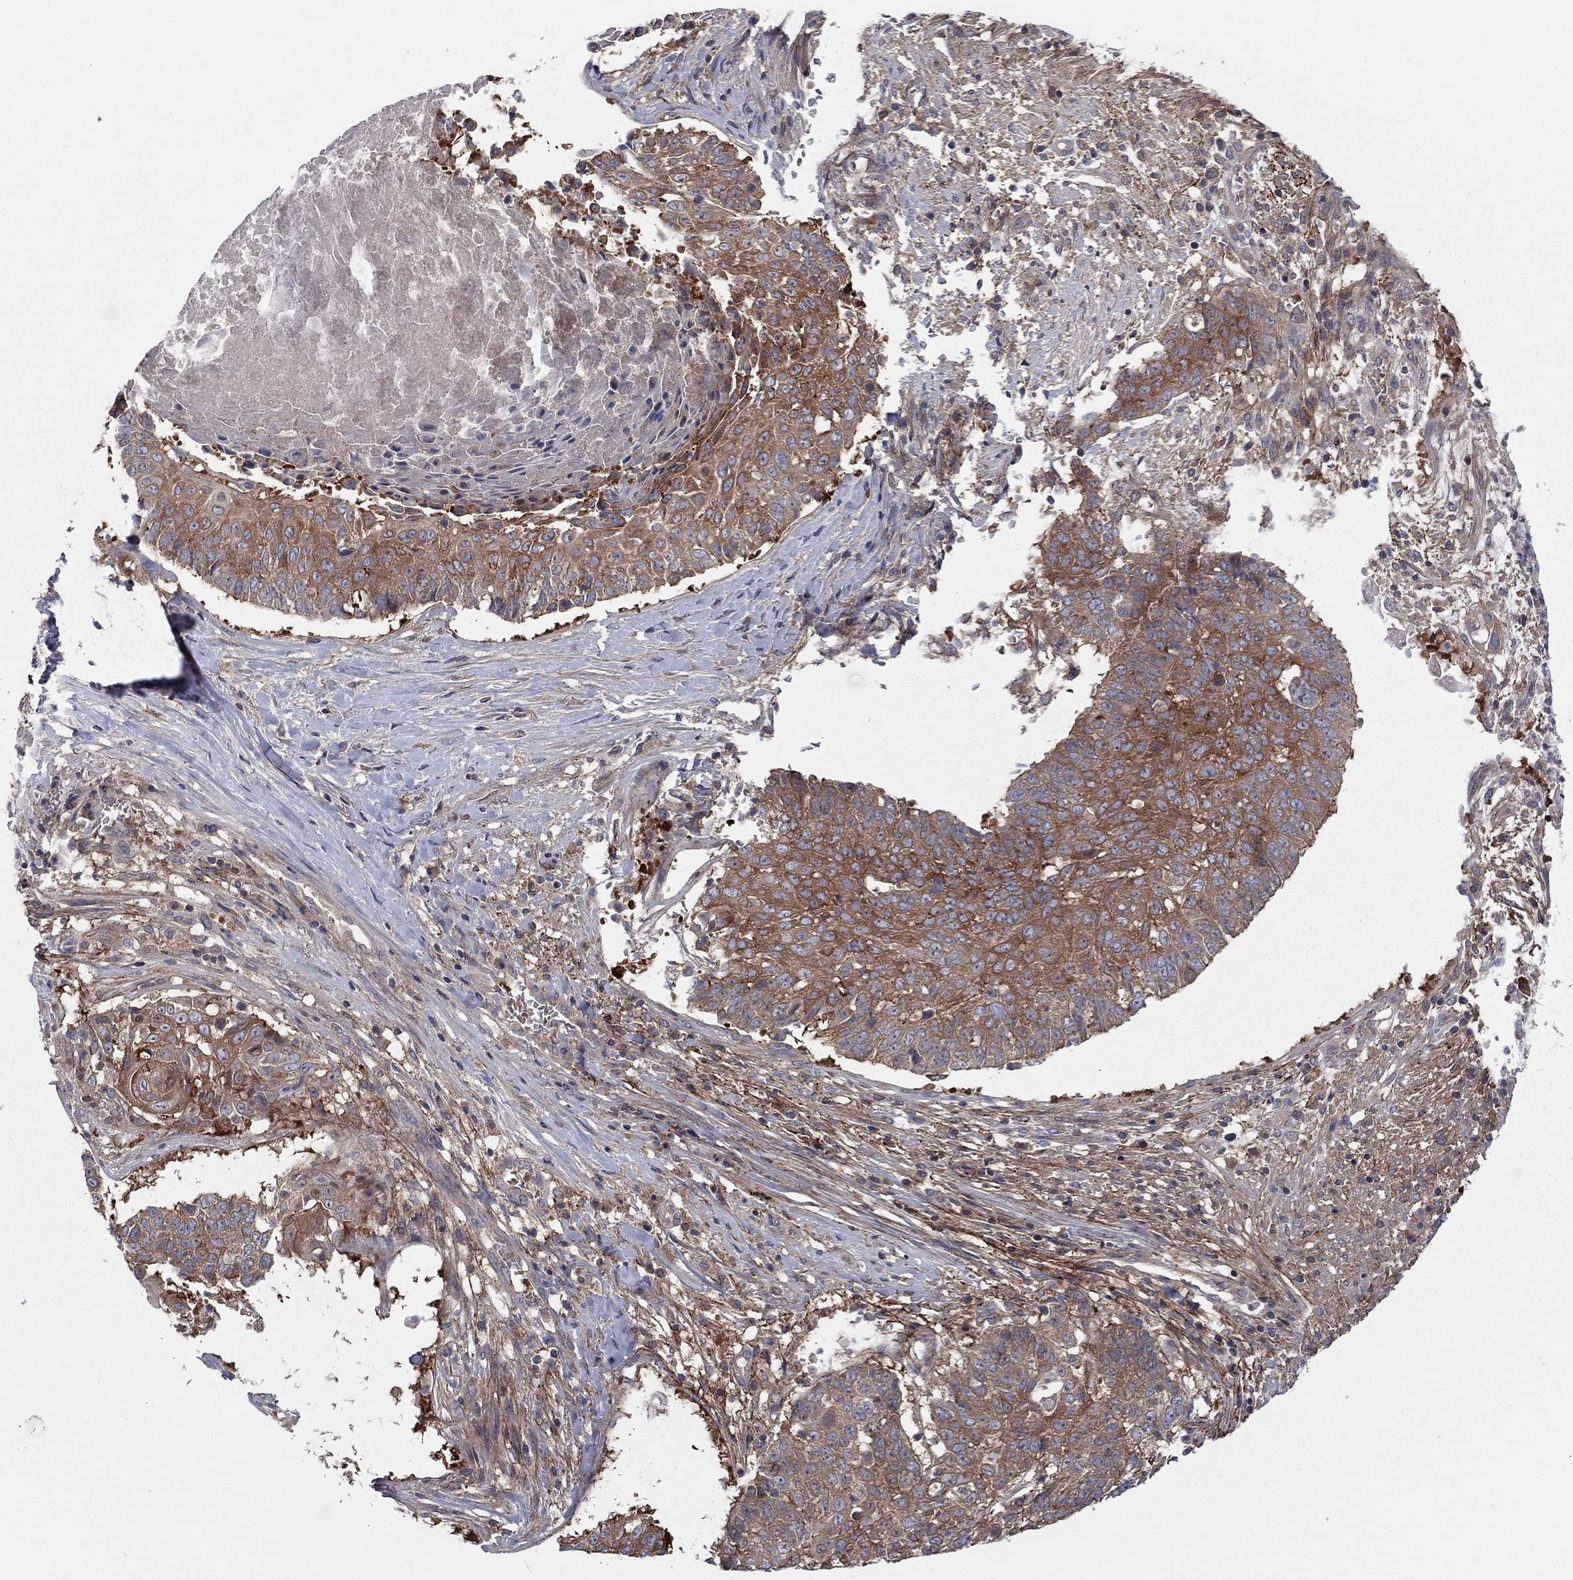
{"staining": {"intensity": "strong", "quantity": "25%-75%", "location": "cytoplasmic/membranous"}, "tissue": "lung cancer", "cell_type": "Tumor cells", "image_type": "cancer", "snomed": [{"axis": "morphology", "description": "Squamous cell carcinoma, NOS"}, {"axis": "topography", "description": "Lung"}], "caption": "Lung cancer (squamous cell carcinoma) was stained to show a protein in brown. There is high levels of strong cytoplasmic/membranous expression in about 25%-75% of tumor cells.", "gene": "RNF123", "patient": {"sex": "male", "age": 64}}